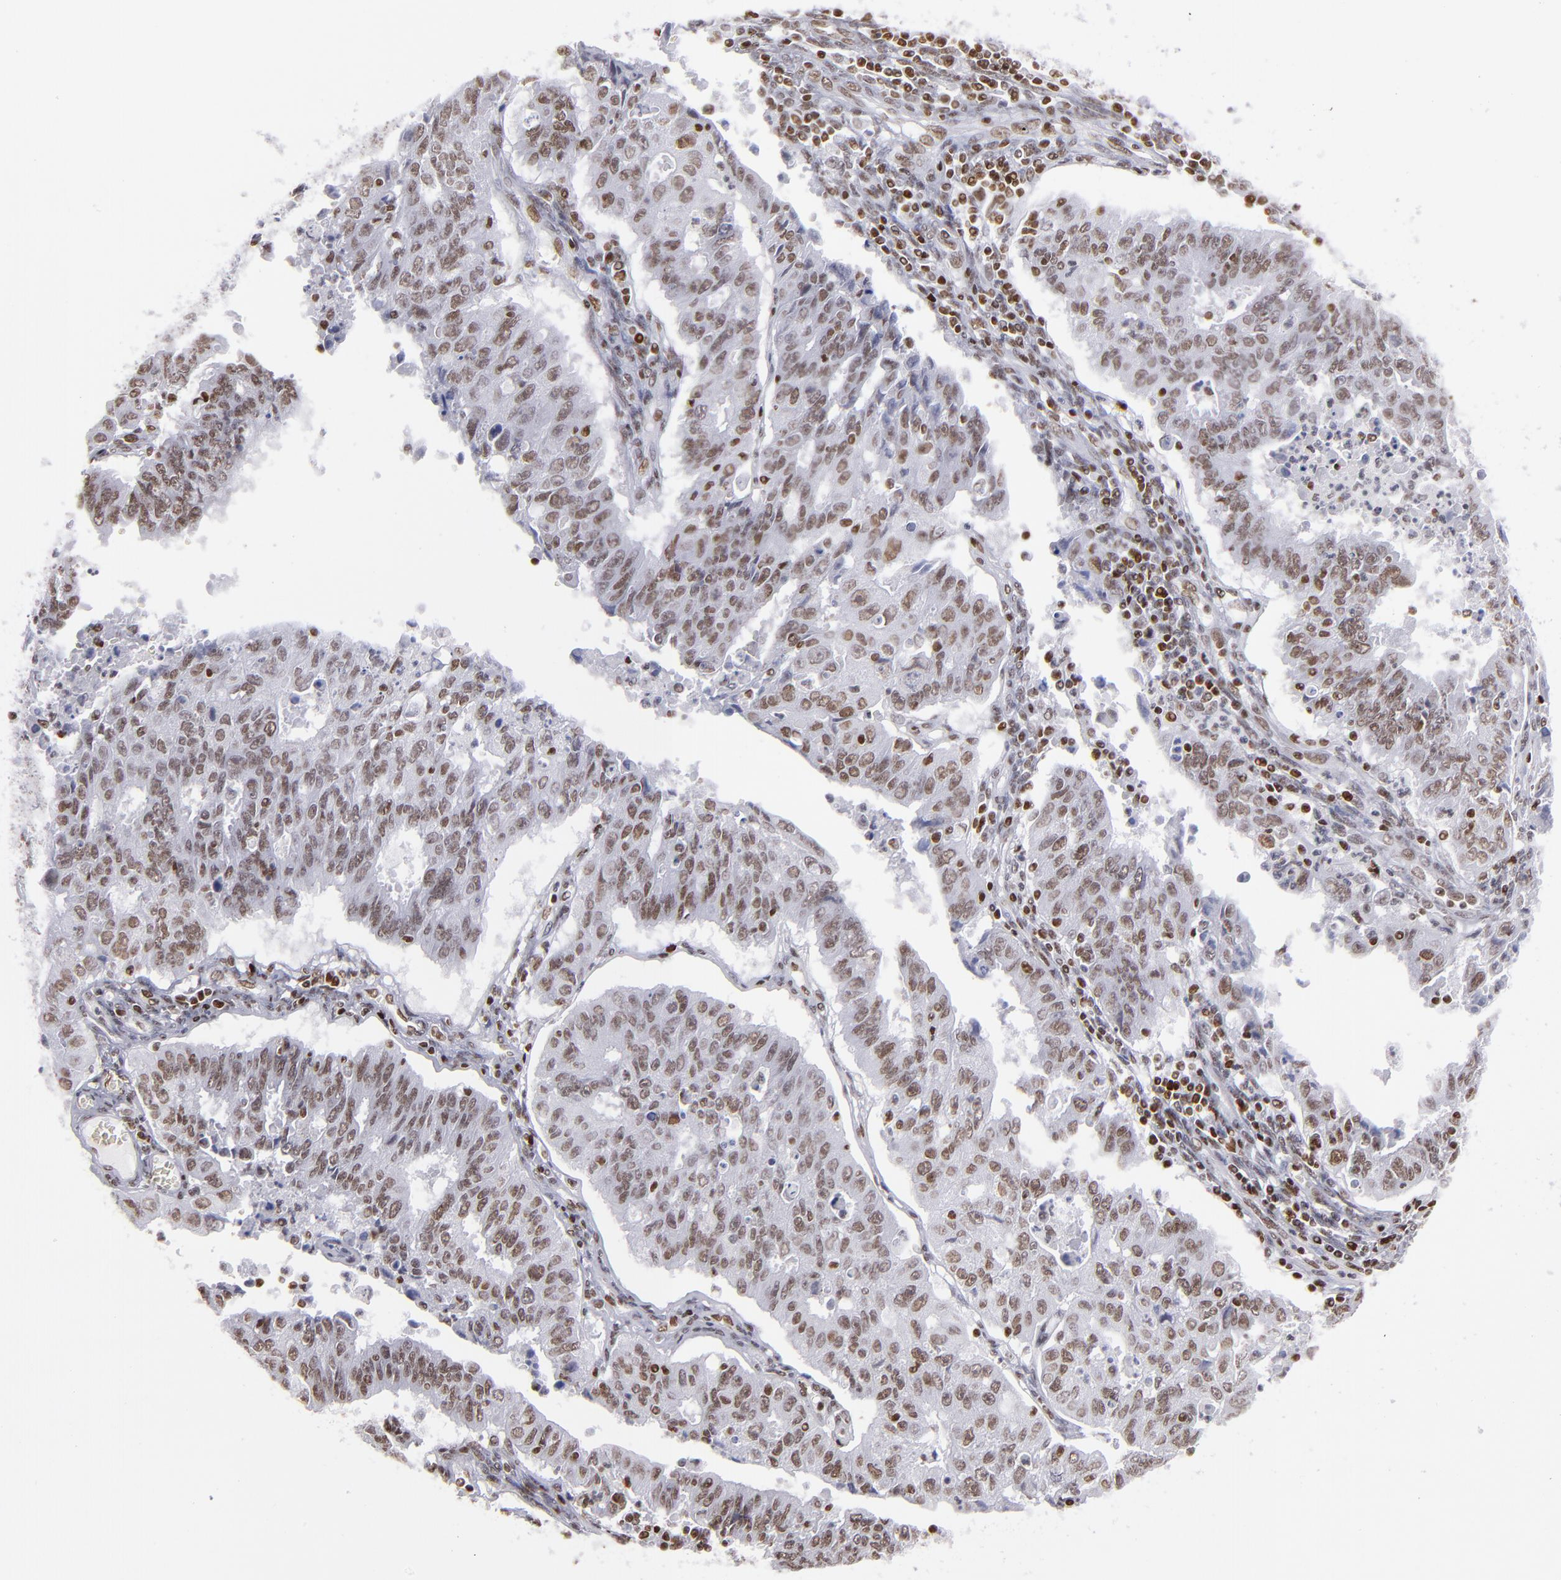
{"staining": {"intensity": "moderate", "quantity": ">75%", "location": "nuclear"}, "tissue": "endometrial cancer", "cell_type": "Tumor cells", "image_type": "cancer", "snomed": [{"axis": "morphology", "description": "Adenocarcinoma, NOS"}, {"axis": "topography", "description": "Endometrium"}], "caption": "High-power microscopy captured an IHC image of endometrial cancer (adenocarcinoma), revealing moderate nuclear staining in about >75% of tumor cells.", "gene": "TERF2", "patient": {"sex": "female", "age": 42}}